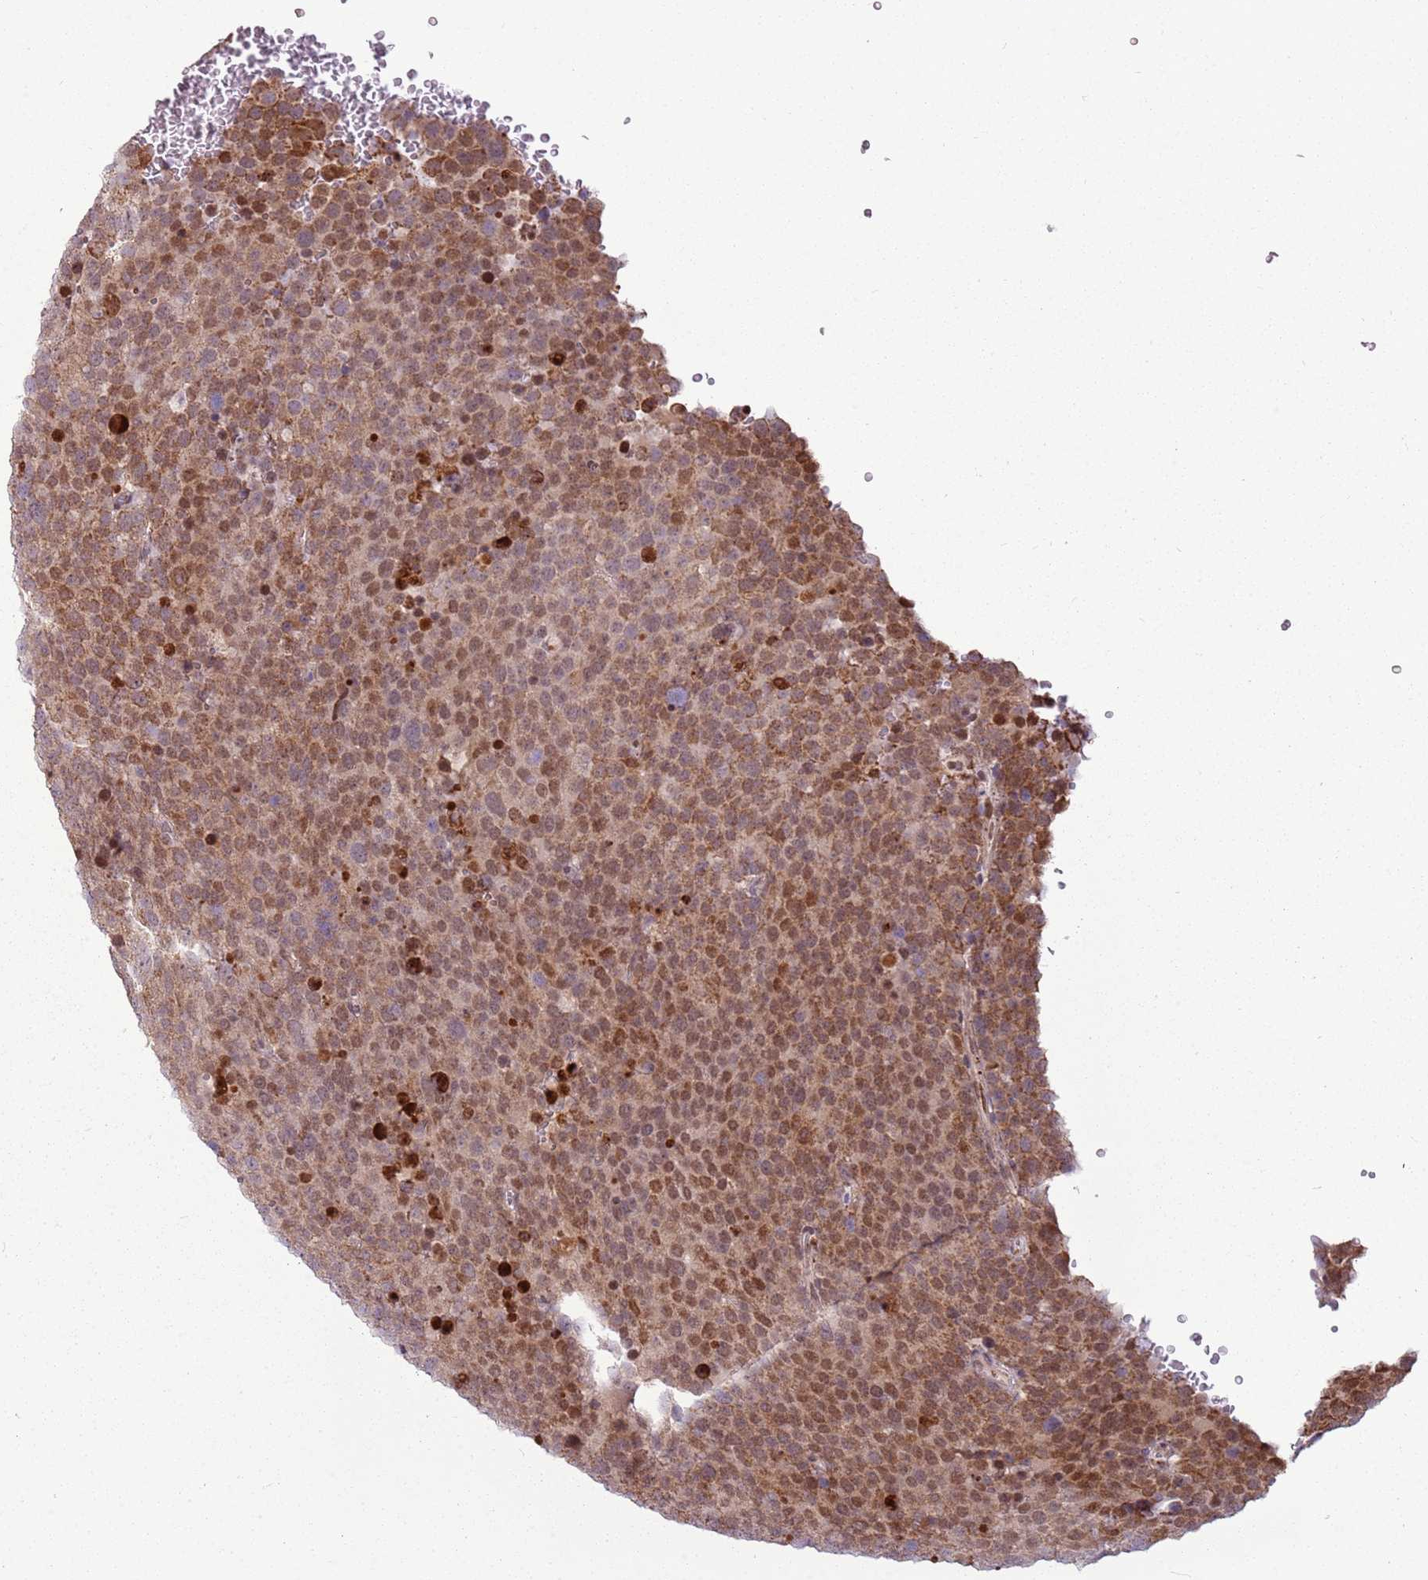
{"staining": {"intensity": "moderate", "quantity": ">75%", "location": "cytoplasmic/membranous,nuclear"}, "tissue": "testis cancer", "cell_type": "Tumor cells", "image_type": "cancer", "snomed": [{"axis": "morphology", "description": "Seminoma, NOS"}, {"axis": "topography", "description": "Testis"}], "caption": "Testis cancer was stained to show a protein in brown. There is medium levels of moderate cytoplasmic/membranous and nuclear positivity in about >75% of tumor cells.", "gene": "PCTP", "patient": {"sex": "male", "age": 71}}